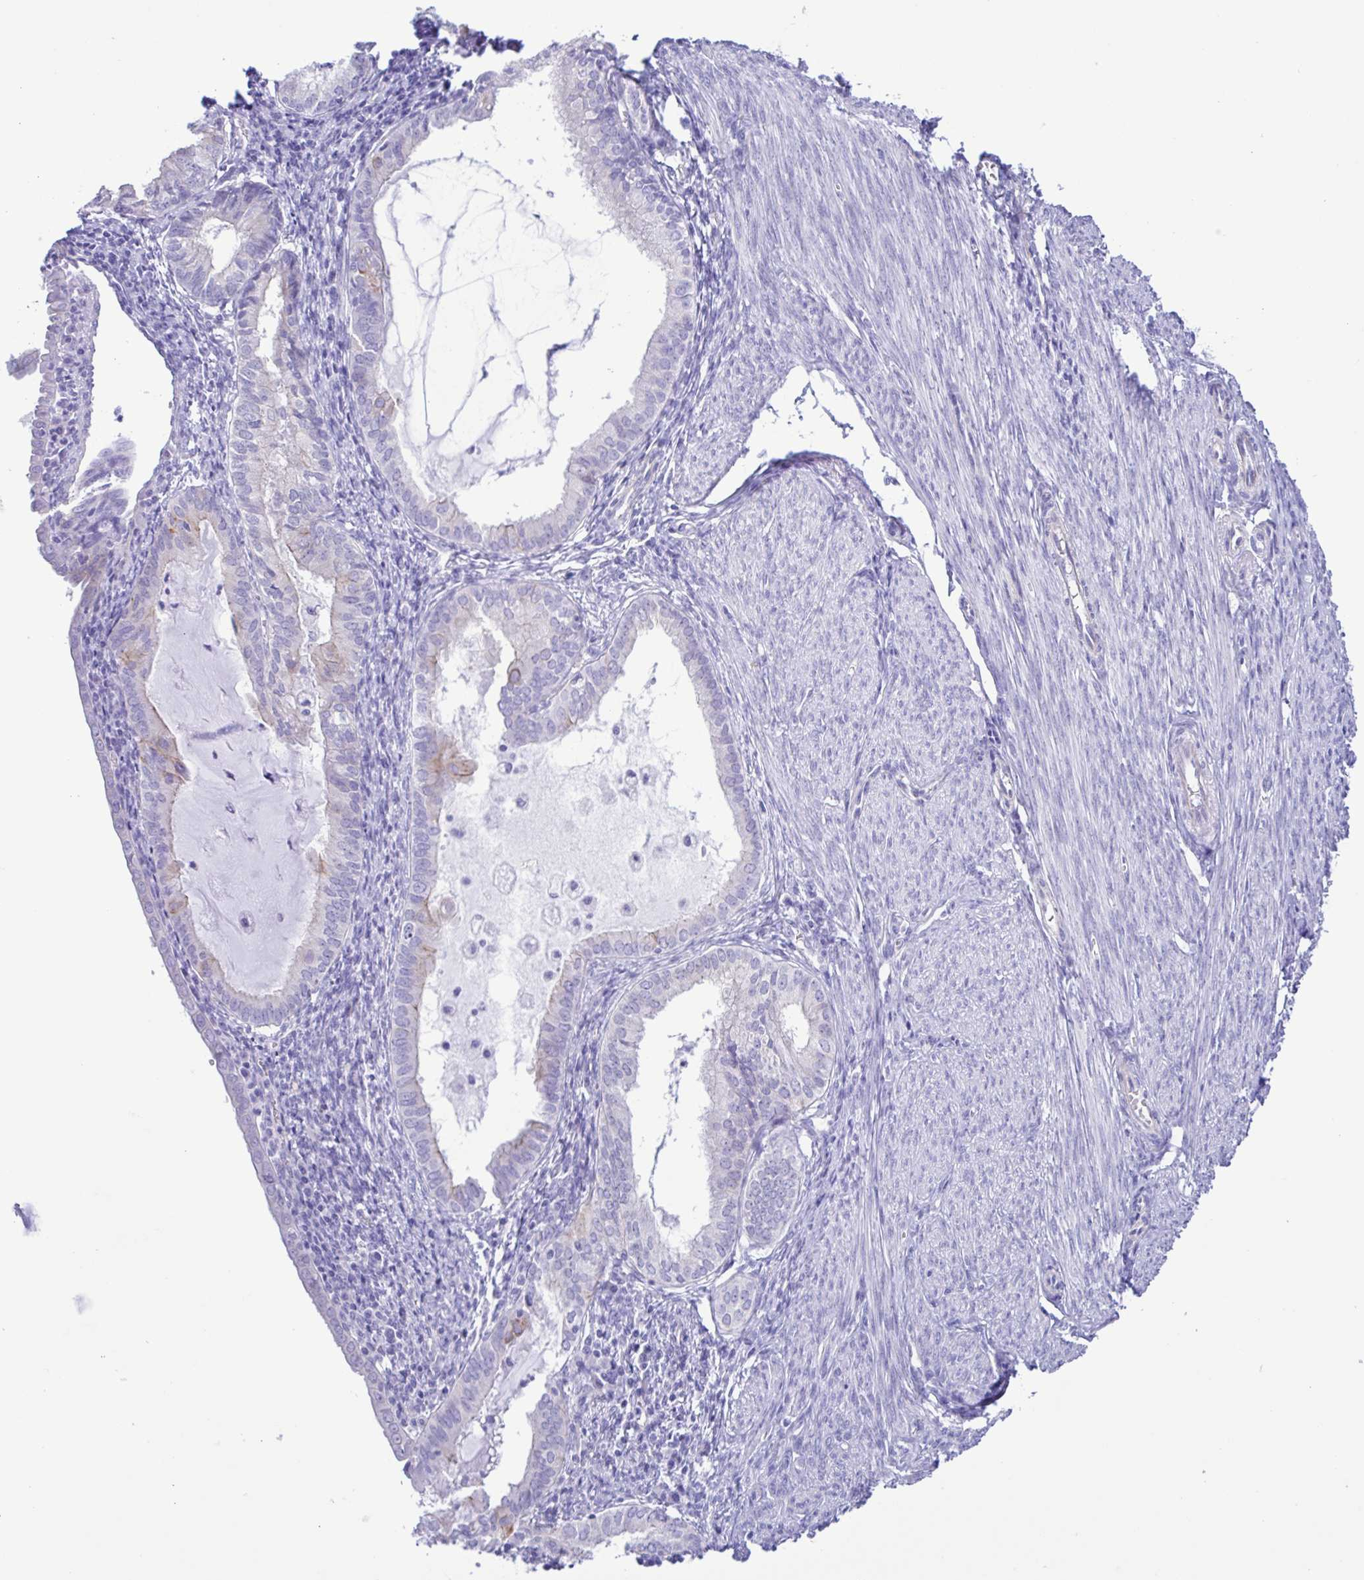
{"staining": {"intensity": "negative", "quantity": "none", "location": "none"}, "tissue": "endometrial cancer", "cell_type": "Tumor cells", "image_type": "cancer", "snomed": [{"axis": "morphology", "description": "Carcinoma, NOS"}, {"axis": "topography", "description": "Endometrium"}], "caption": "This is an immunohistochemistry photomicrograph of carcinoma (endometrial). There is no positivity in tumor cells.", "gene": "CYP11A1", "patient": {"sex": "female", "age": 62}}